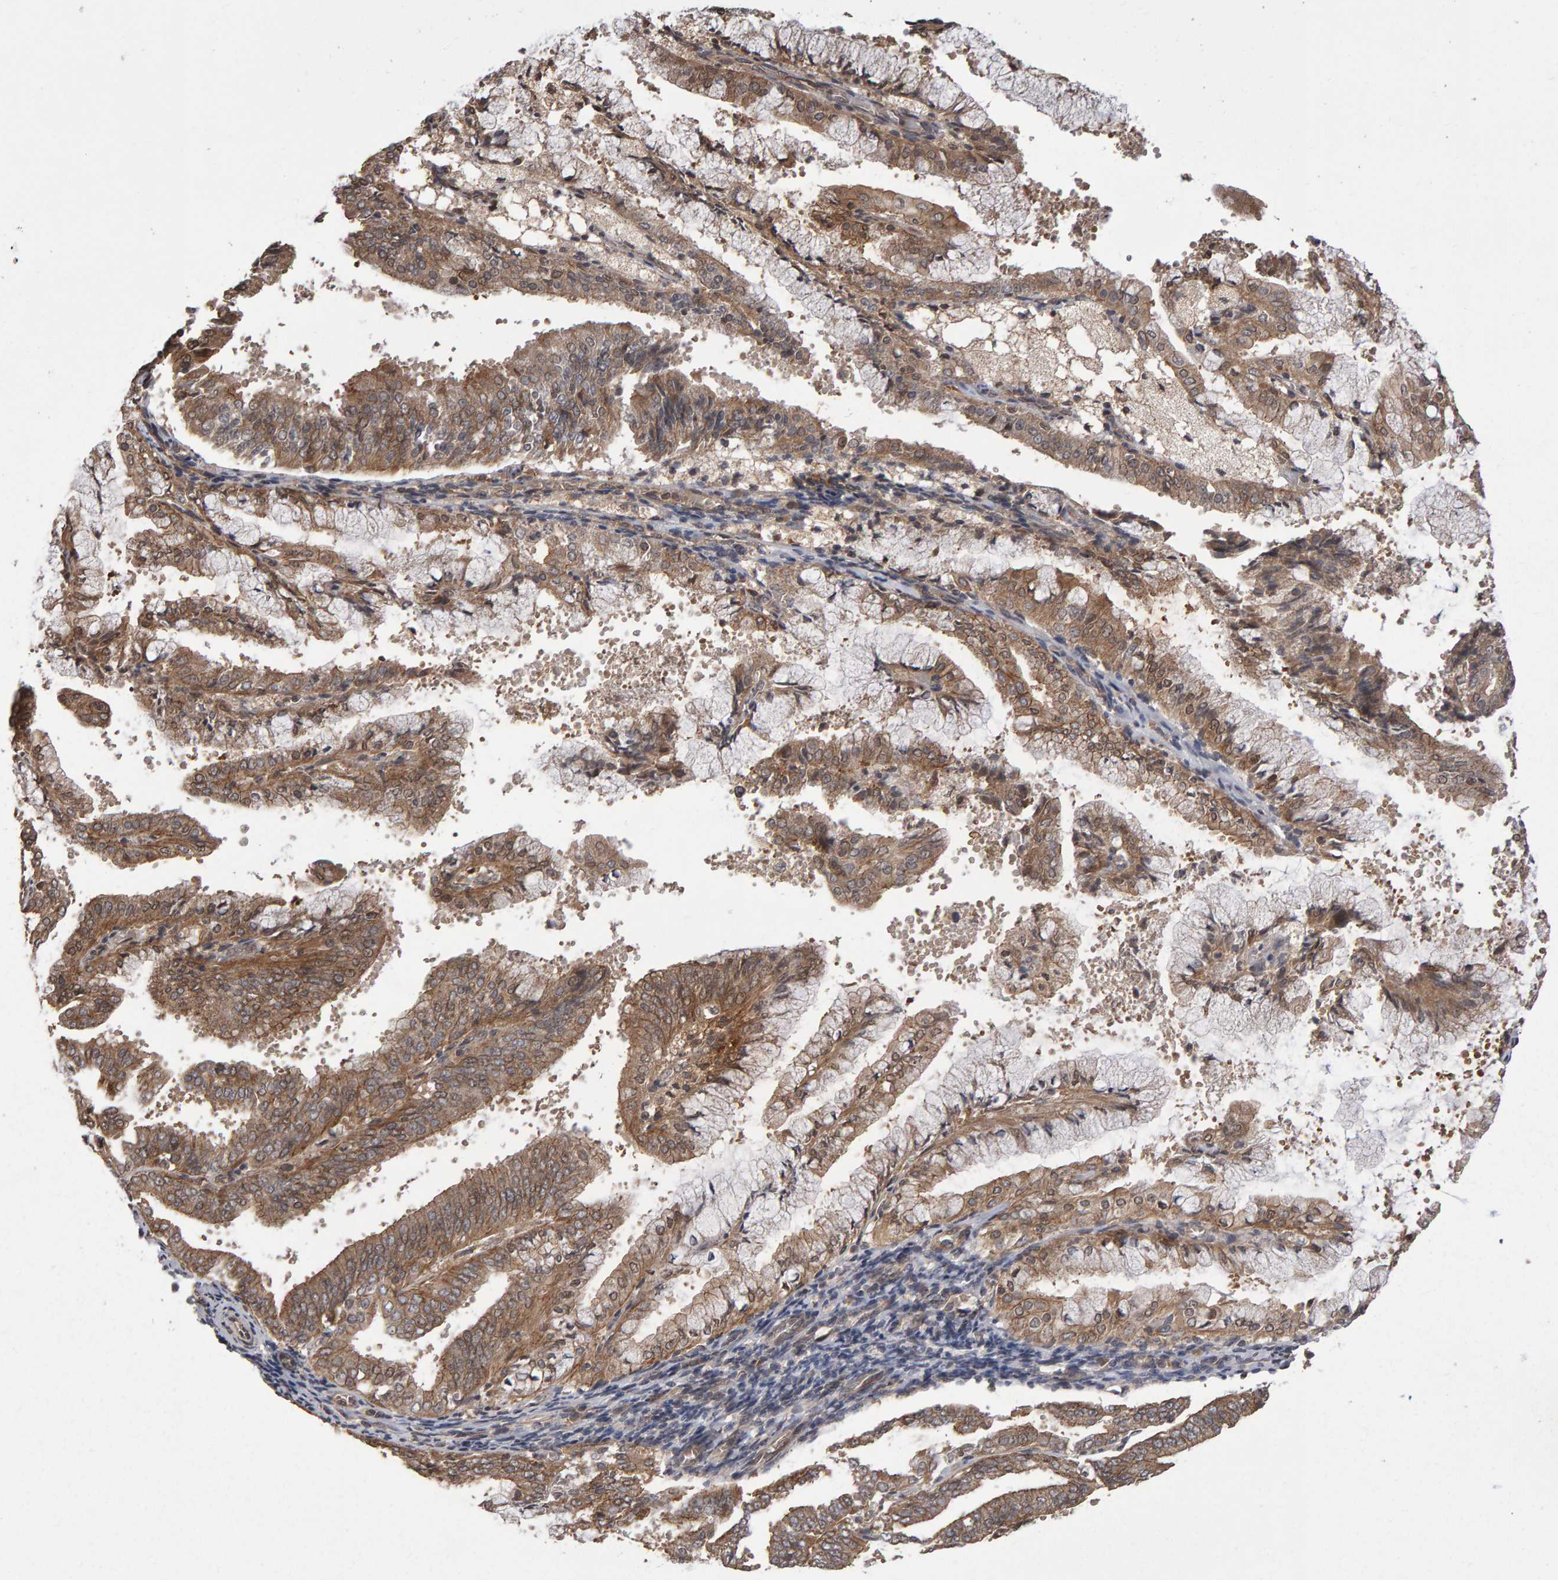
{"staining": {"intensity": "moderate", "quantity": ">75%", "location": "cytoplasmic/membranous"}, "tissue": "endometrial cancer", "cell_type": "Tumor cells", "image_type": "cancer", "snomed": [{"axis": "morphology", "description": "Adenocarcinoma, NOS"}, {"axis": "topography", "description": "Endometrium"}], "caption": "Tumor cells exhibit moderate cytoplasmic/membranous staining in approximately >75% of cells in endometrial cancer (adenocarcinoma).", "gene": "SCRIB", "patient": {"sex": "female", "age": 63}}